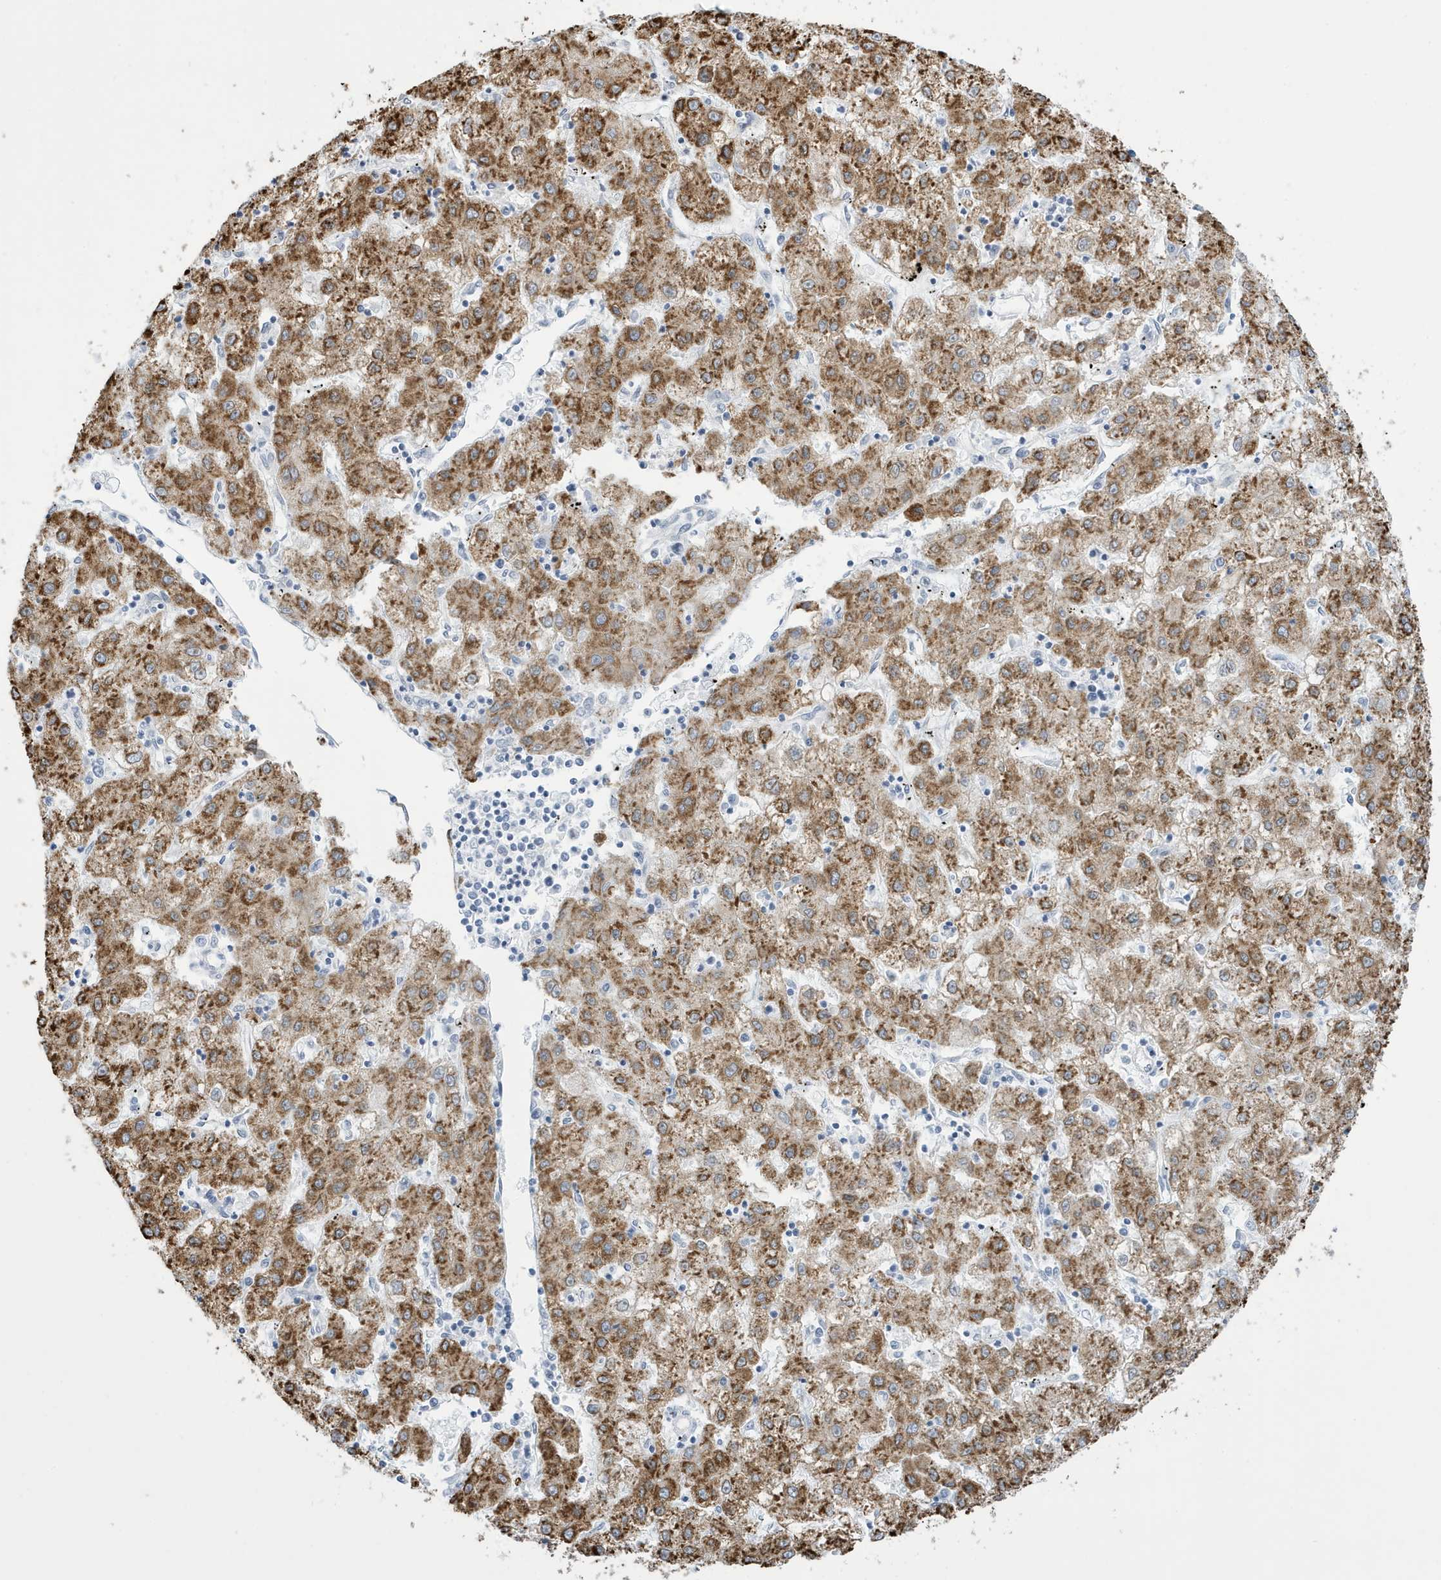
{"staining": {"intensity": "moderate", "quantity": ">75%", "location": "nuclear"}, "tissue": "liver cancer", "cell_type": "Tumor cells", "image_type": "cancer", "snomed": [{"axis": "morphology", "description": "Carcinoma, Hepatocellular, NOS"}, {"axis": "topography", "description": "Liver"}], "caption": "Human liver cancer stained with a protein marker demonstrates moderate staining in tumor cells.", "gene": "SEMA3F", "patient": {"sex": "male", "age": 72}}